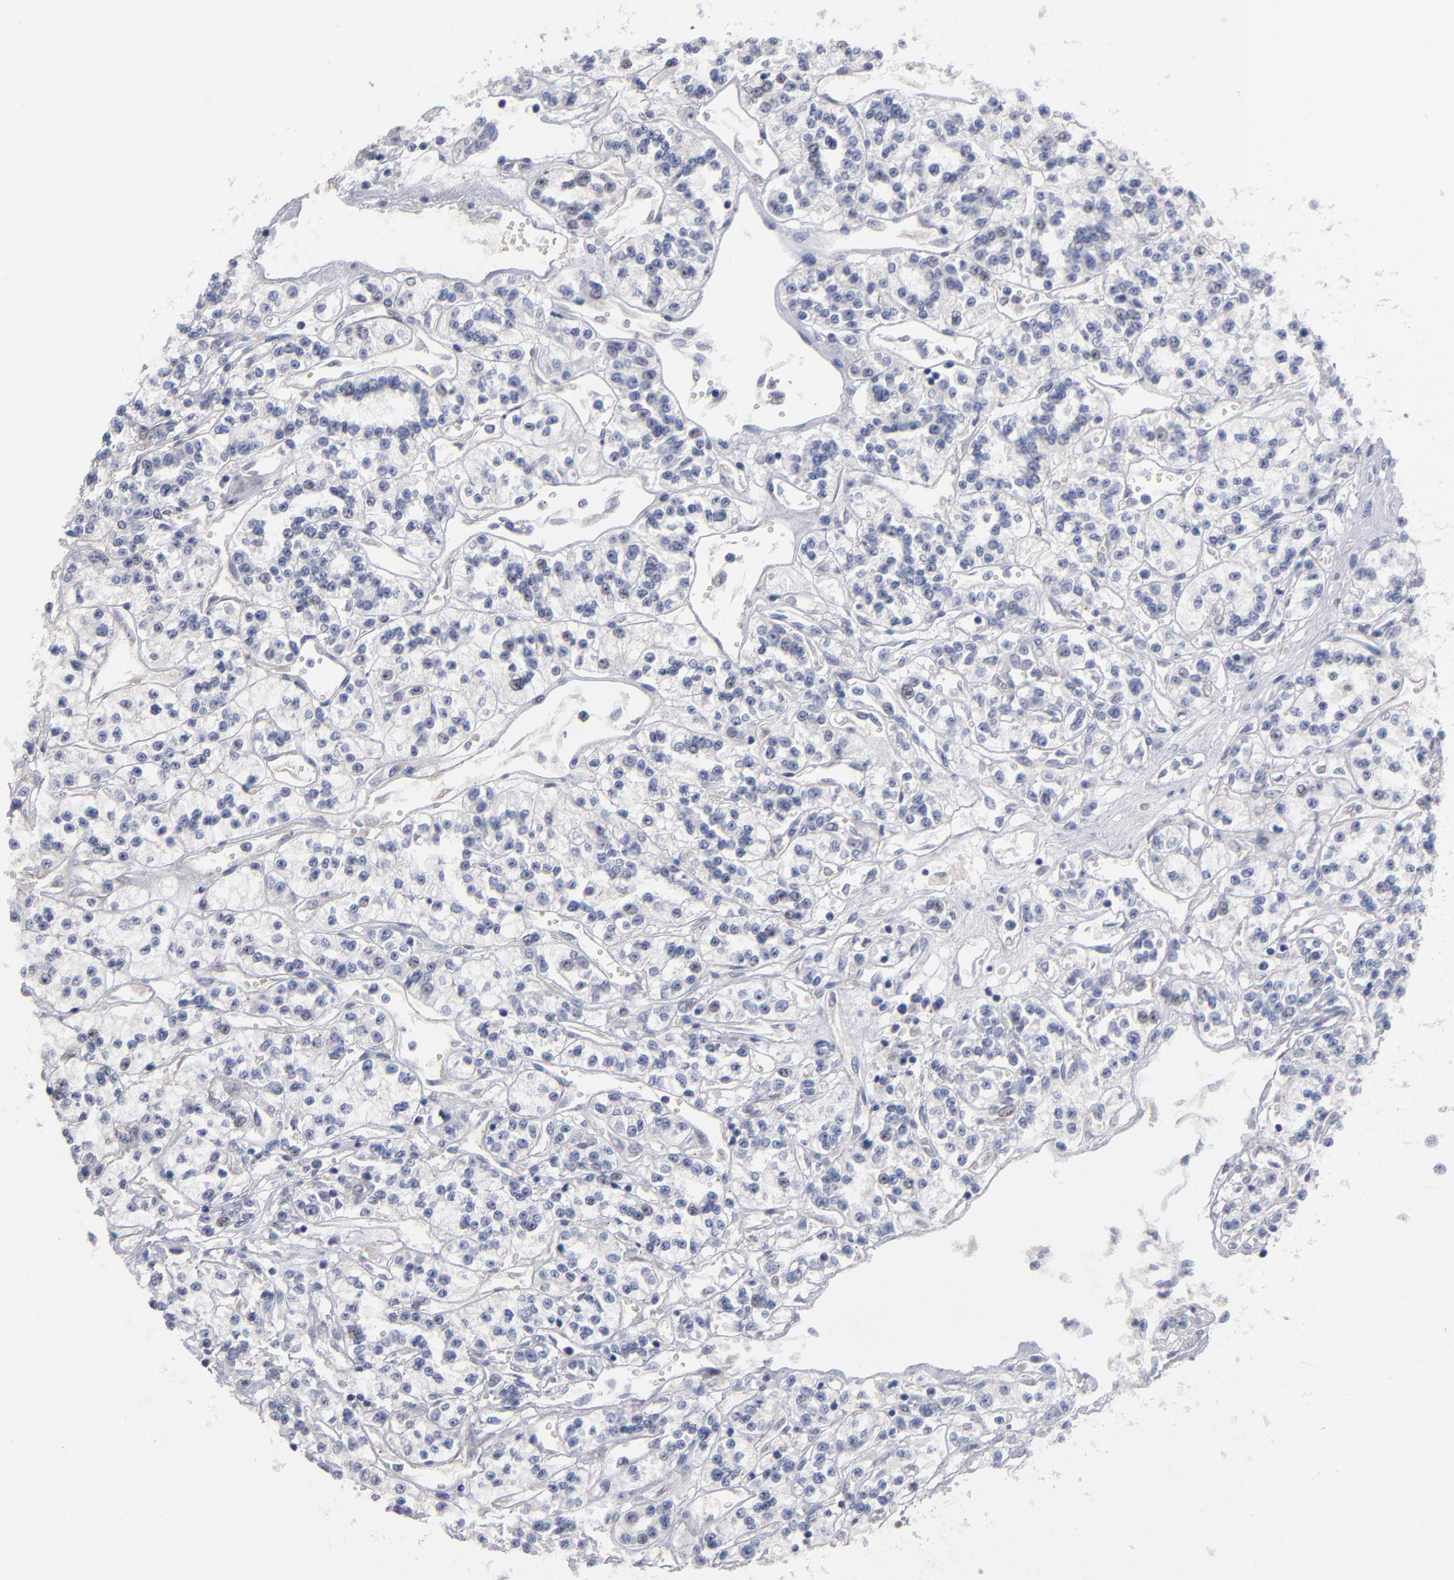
{"staining": {"intensity": "negative", "quantity": "none", "location": "none"}, "tissue": "renal cancer", "cell_type": "Tumor cells", "image_type": "cancer", "snomed": [{"axis": "morphology", "description": "Adenocarcinoma, NOS"}, {"axis": "topography", "description": "Kidney"}], "caption": "The IHC histopathology image has no significant expression in tumor cells of adenocarcinoma (renal) tissue. Nuclei are stained in blue.", "gene": "MN1", "patient": {"sex": "female", "age": 76}}